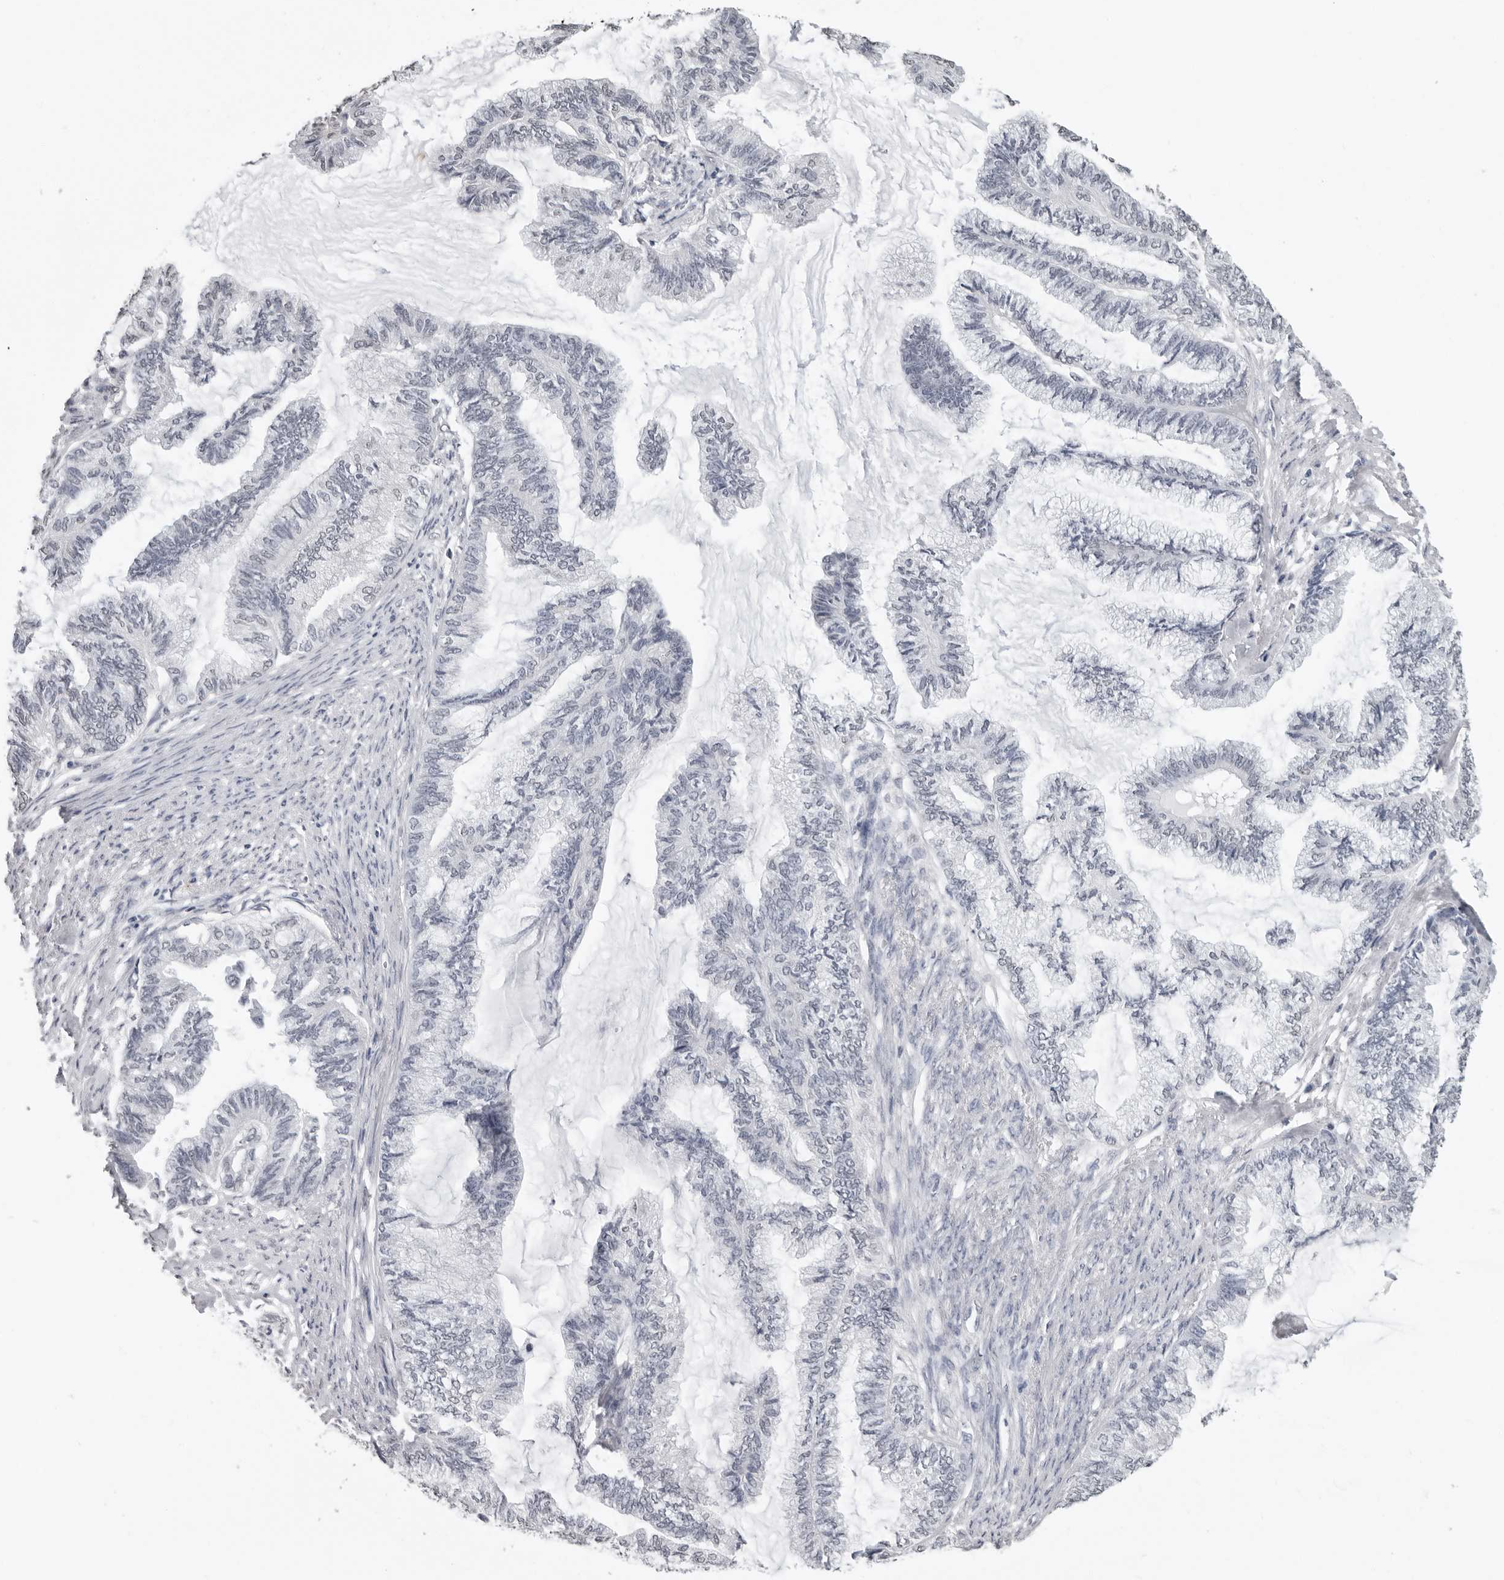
{"staining": {"intensity": "negative", "quantity": "none", "location": "none"}, "tissue": "endometrial cancer", "cell_type": "Tumor cells", "image_type": "cancer", "snomed": [{"axis": "morphology", "description": "Adenocarcinoma, NOS"}, {"axis": "topography", "description": "Endometrium"}], "caption": "This is an IHC histopathology image of endometrial cancer. There is no staining in tumor cells.", "gene": "HEPACAM", "patient": {"sex": "female", "age": 86}}